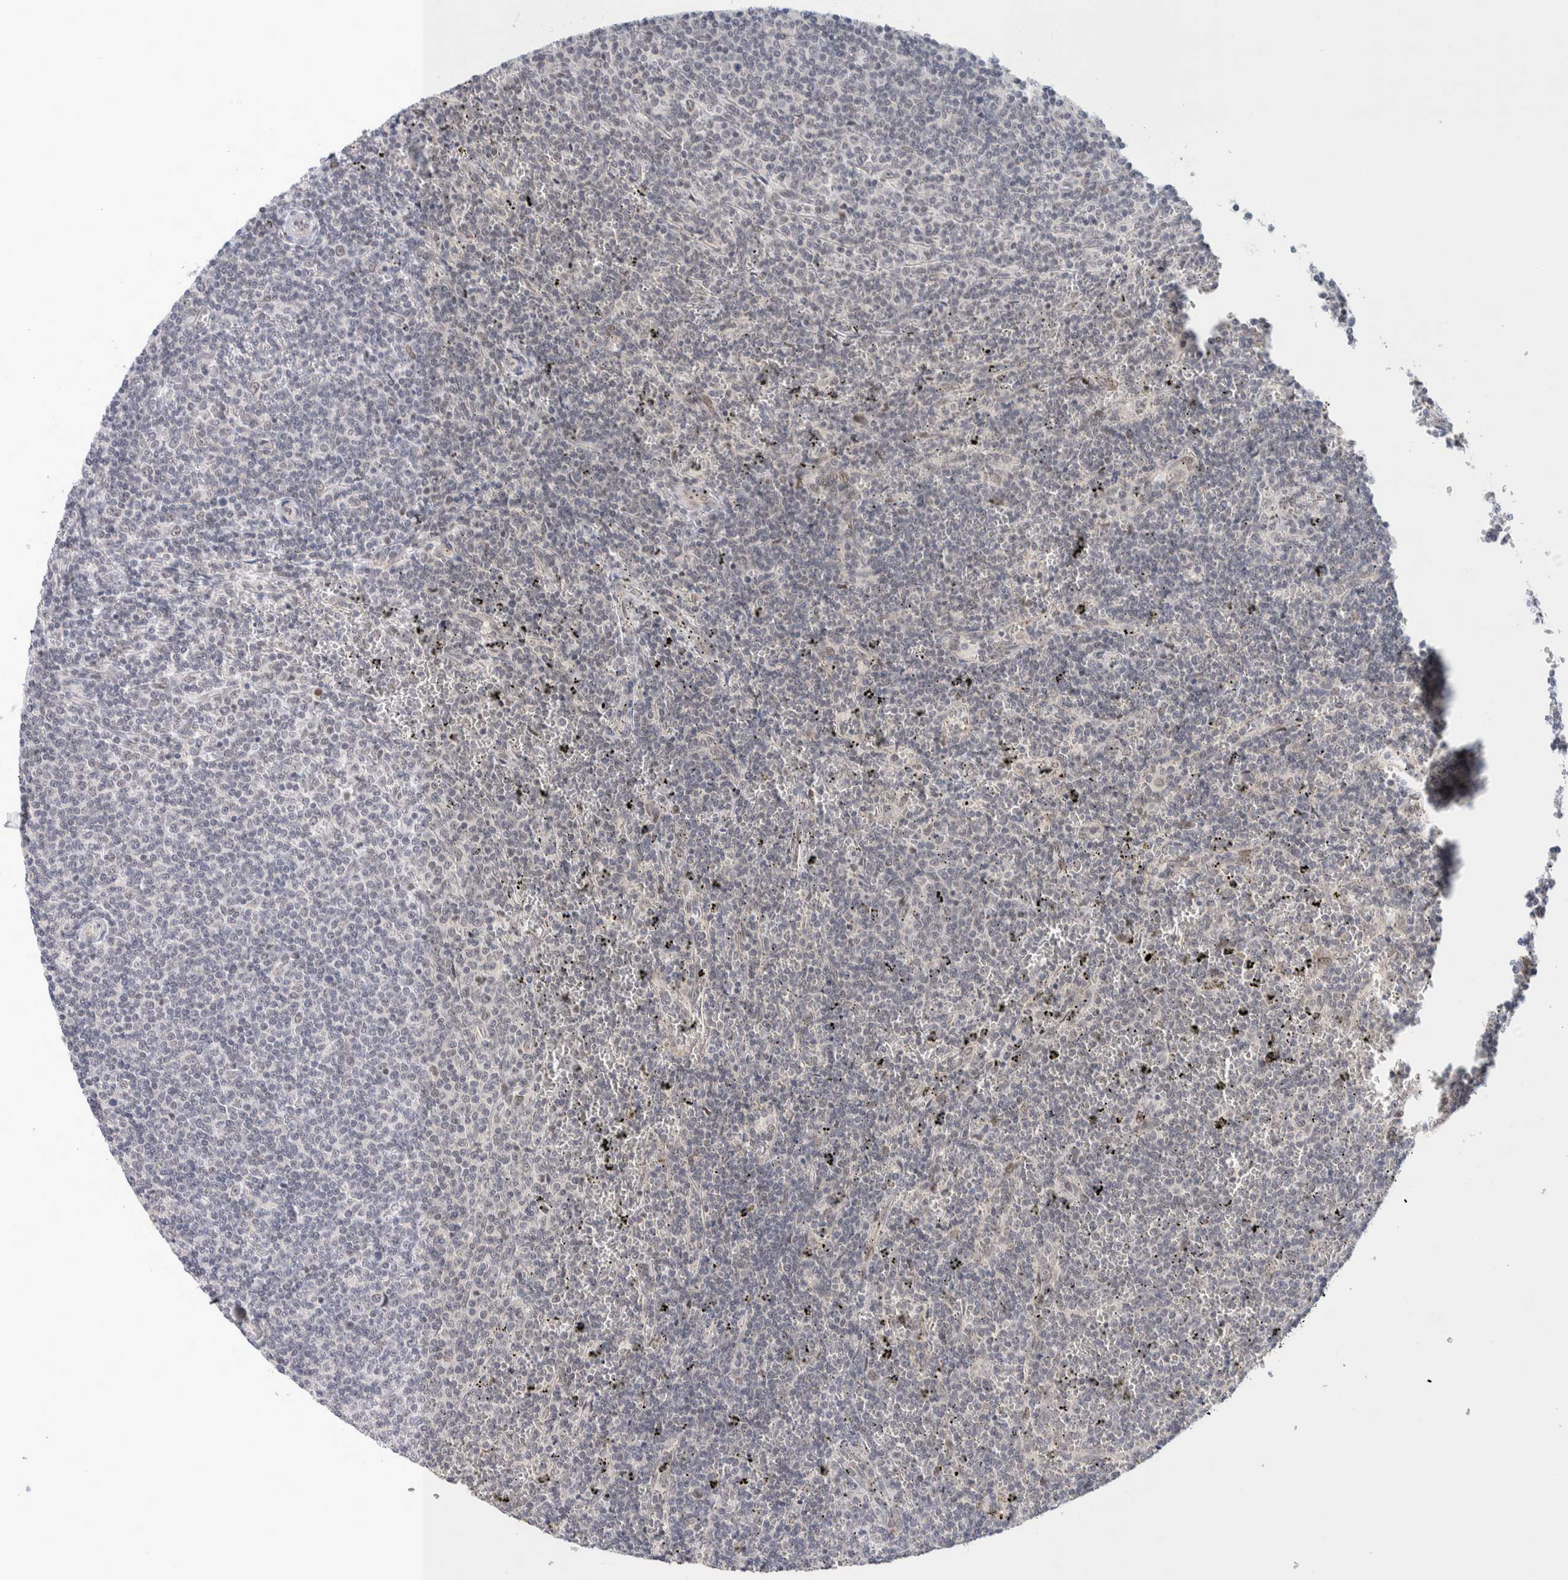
{"staining": {"intensity": "negative", "quantity": "none", "location": "none"}, "tissue": "lymphoma", "cell_type": "Tumor cells", "image_type": "cancer", "snomed": [{"axis": "morphology", "description": "Malignant lymphoma, non-Hodgkin's type, Low grade"}, {"axis": "topography", "description": "Spleen"}], "caption": "Immunohistochemistry (IHC) histopathology image of neoplastic tissue: lymphoma stained with DAB (3,3'-diaminobenzidine) displays no significant protein positivity in tumor cells.", "gene": "CRAT", "patient": {"sex": "female", "age": 50}}